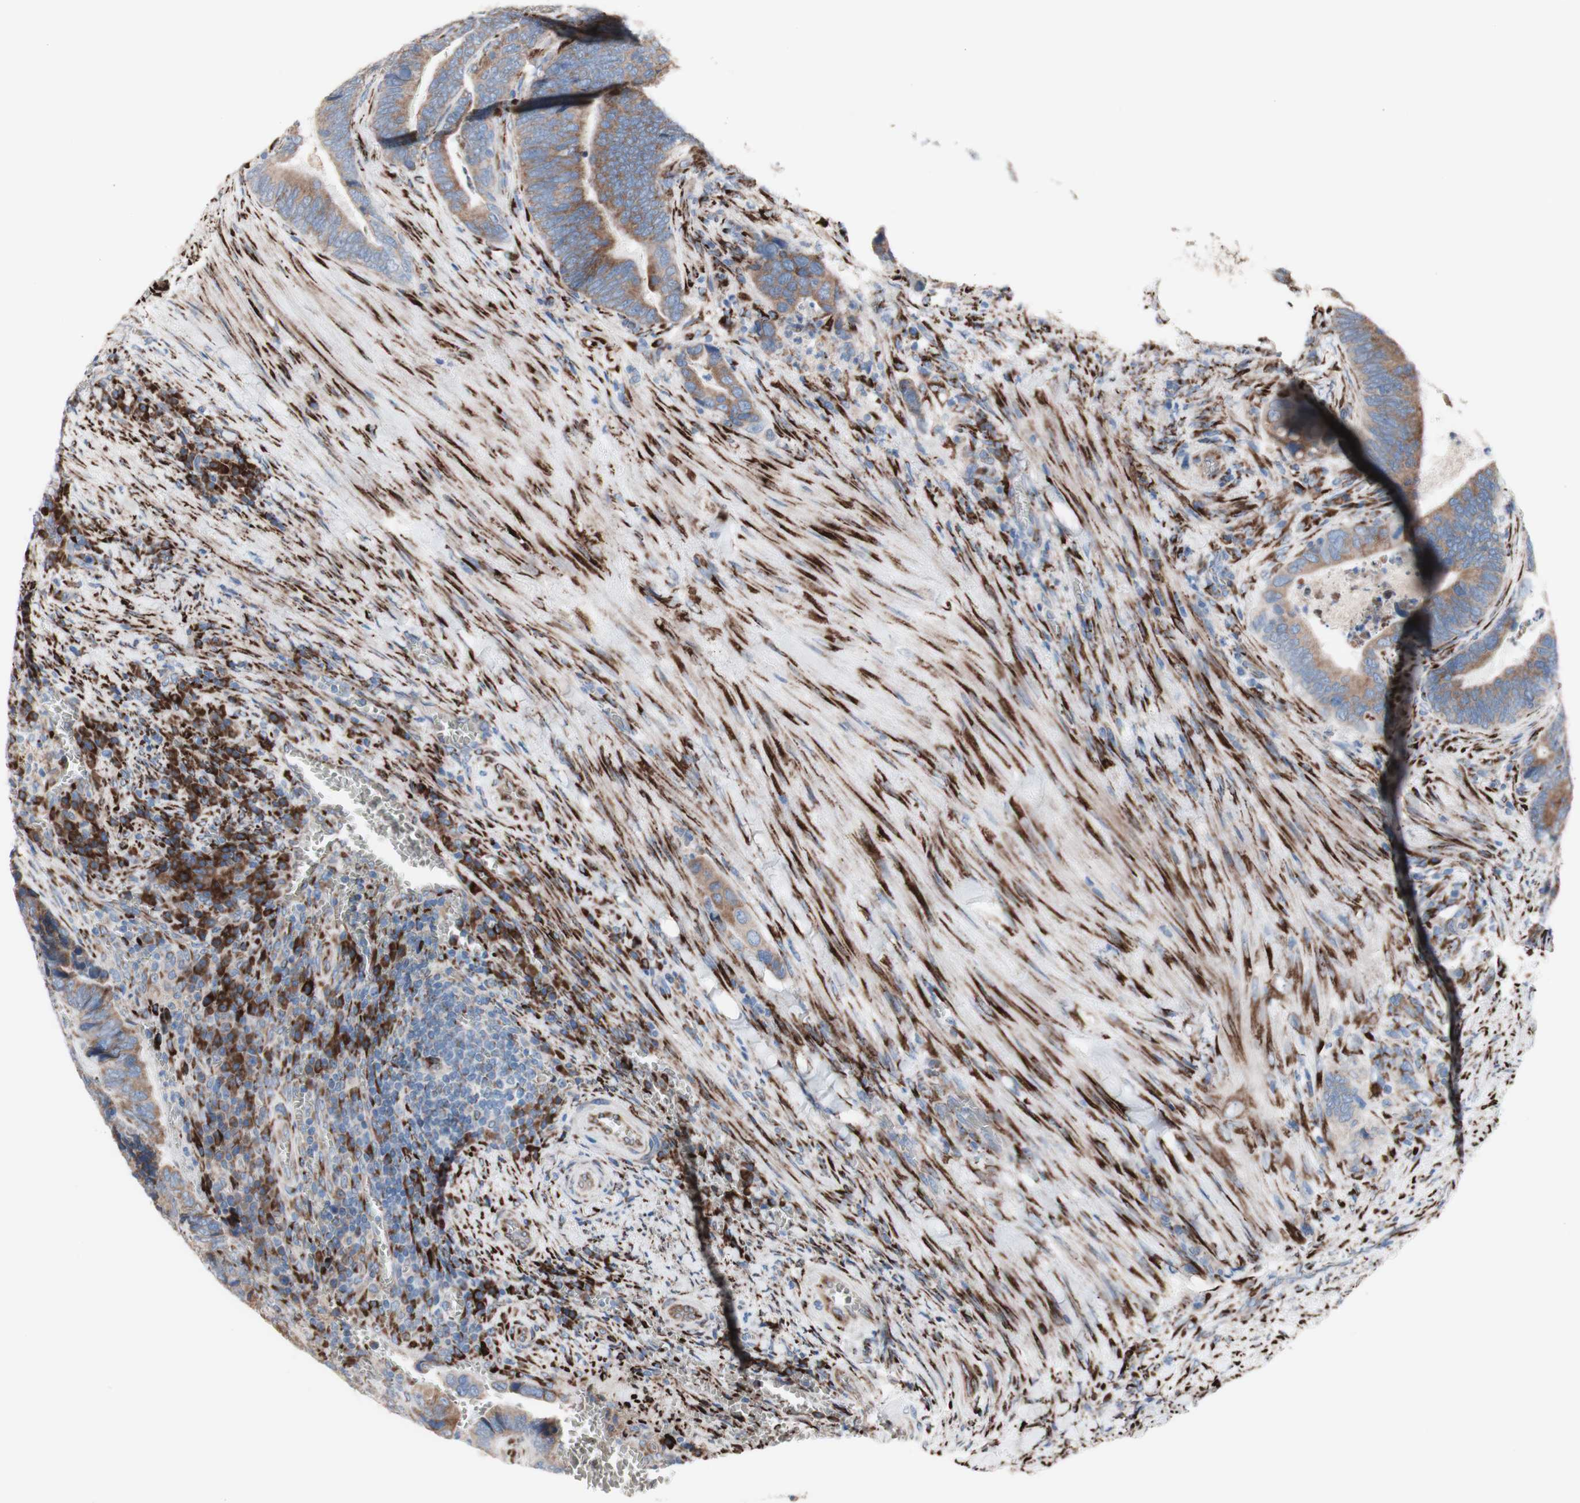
{"staining": {"intensity": "moderate", "quantity": ">75%", "location": "cytoplasmic/membranous"}, "tissue": "colorectal cancer", "cell_type": "Tumor cells", "image_type": "cancer", "snomed": [{"axis": "morphology", "description": "Adenocarcinoma, NOS"}, {"axis": "topography", "description": "Colon"}], "caption": "Adenocarcinoma (colorectal) tissue displays moderate cytoplasmic/membranous staining in approximately >75% of tumor cells The staining is performed using DAB (3,3'-diaminobenzidine) brown chromogen to label protein expression. The nuclei are counter-stained blue using hematoxylin.", "gene": "AGPAT5", "patient": {"sex": "male", "age": 72}}